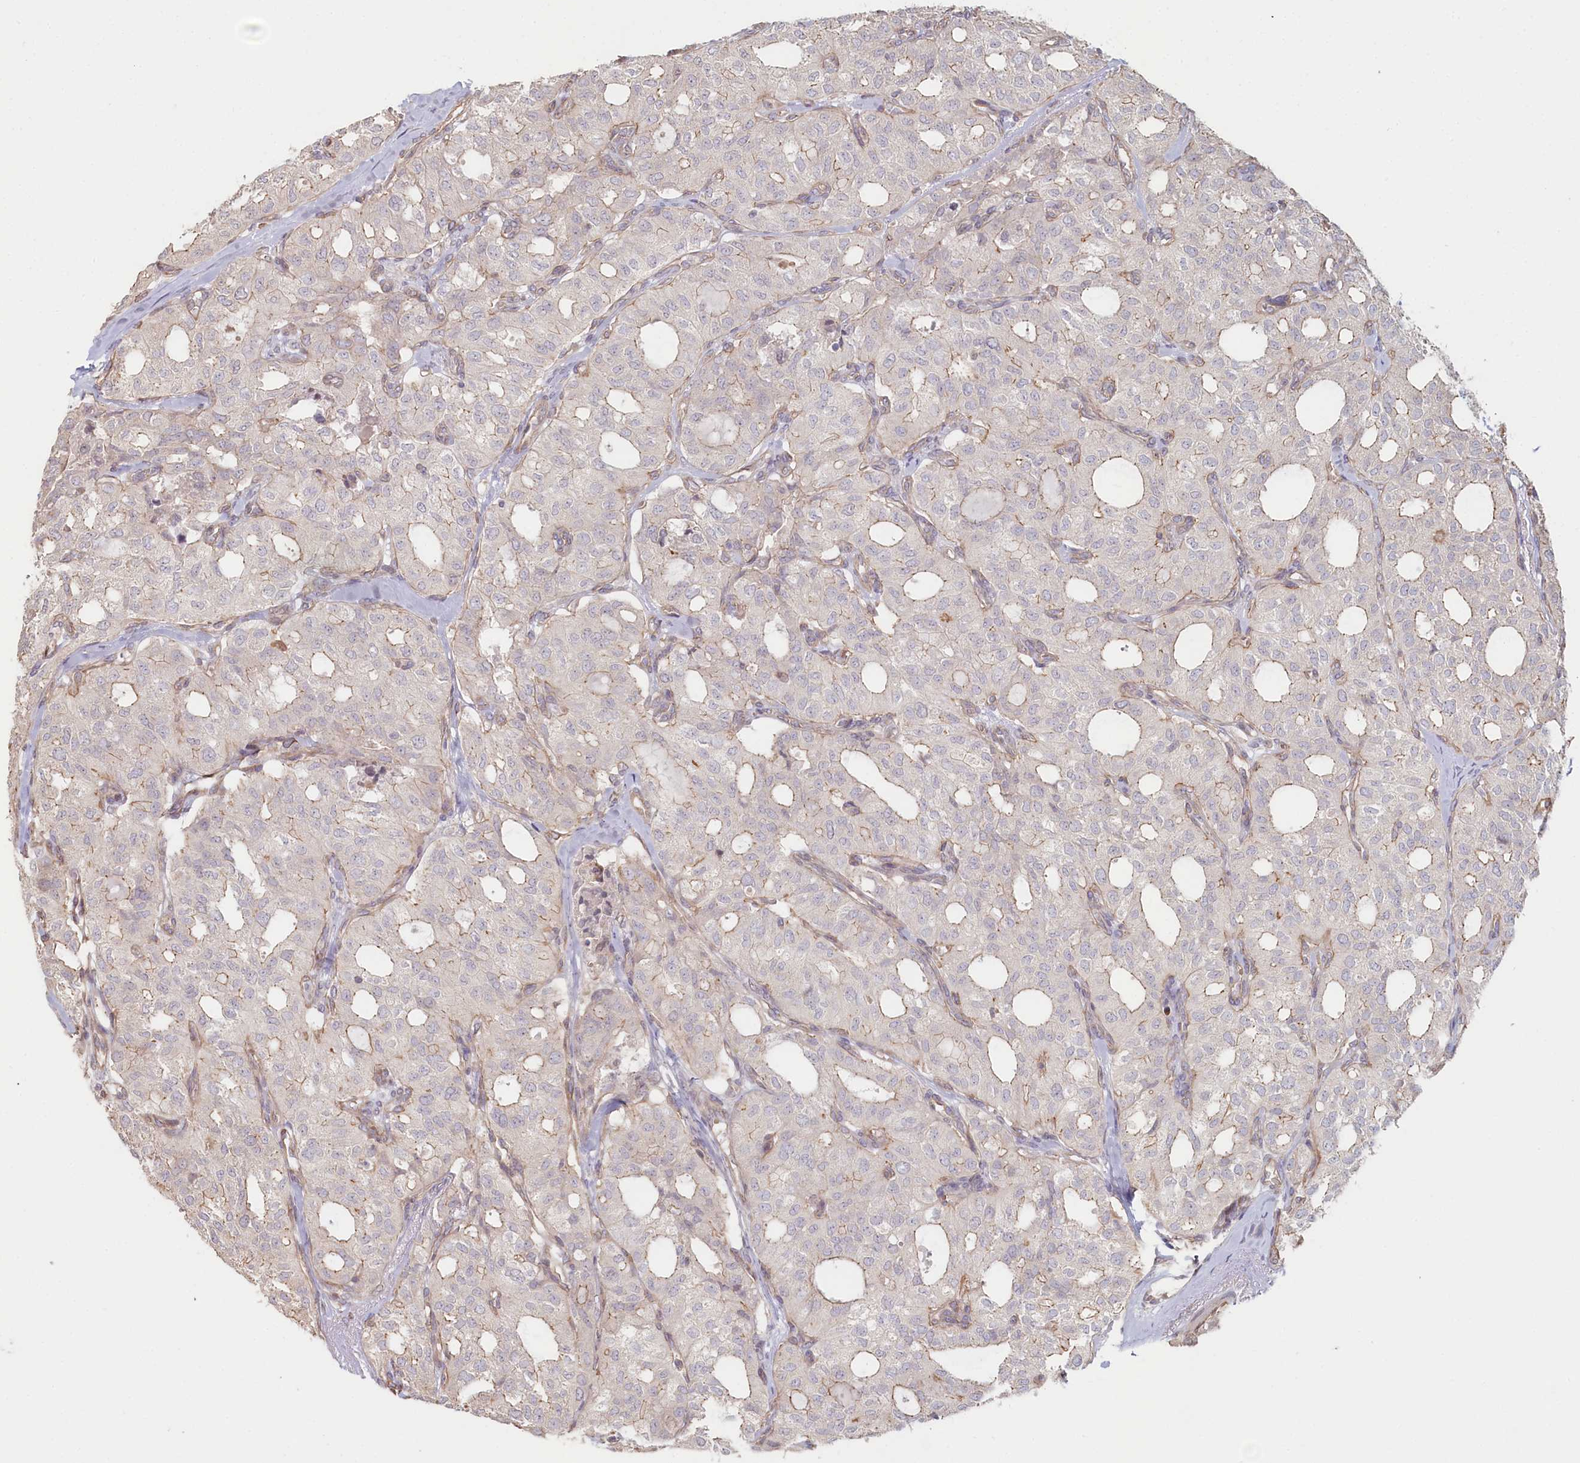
{"staining": {"intensity": "weak", "quantity": "<25%", "location": "cytoplasmic/membranous"}, "tissue": "thyroid cancer", "cell_type": "Tumor cells", "image_type": "cancer", "snomed": [{"axis": "morphology", "description": "Follicular adenoma carcinoma, NOS"}, {"axis": "topography", "description": "Thyroid gland"}], "caption": "Histopathology image shows no significant protein positivity in tumor cells of thyroid cancer (follicular adenoma carcinoma).", "gene": "TCHP", "patient": {"sex": "male", "age": 75}}